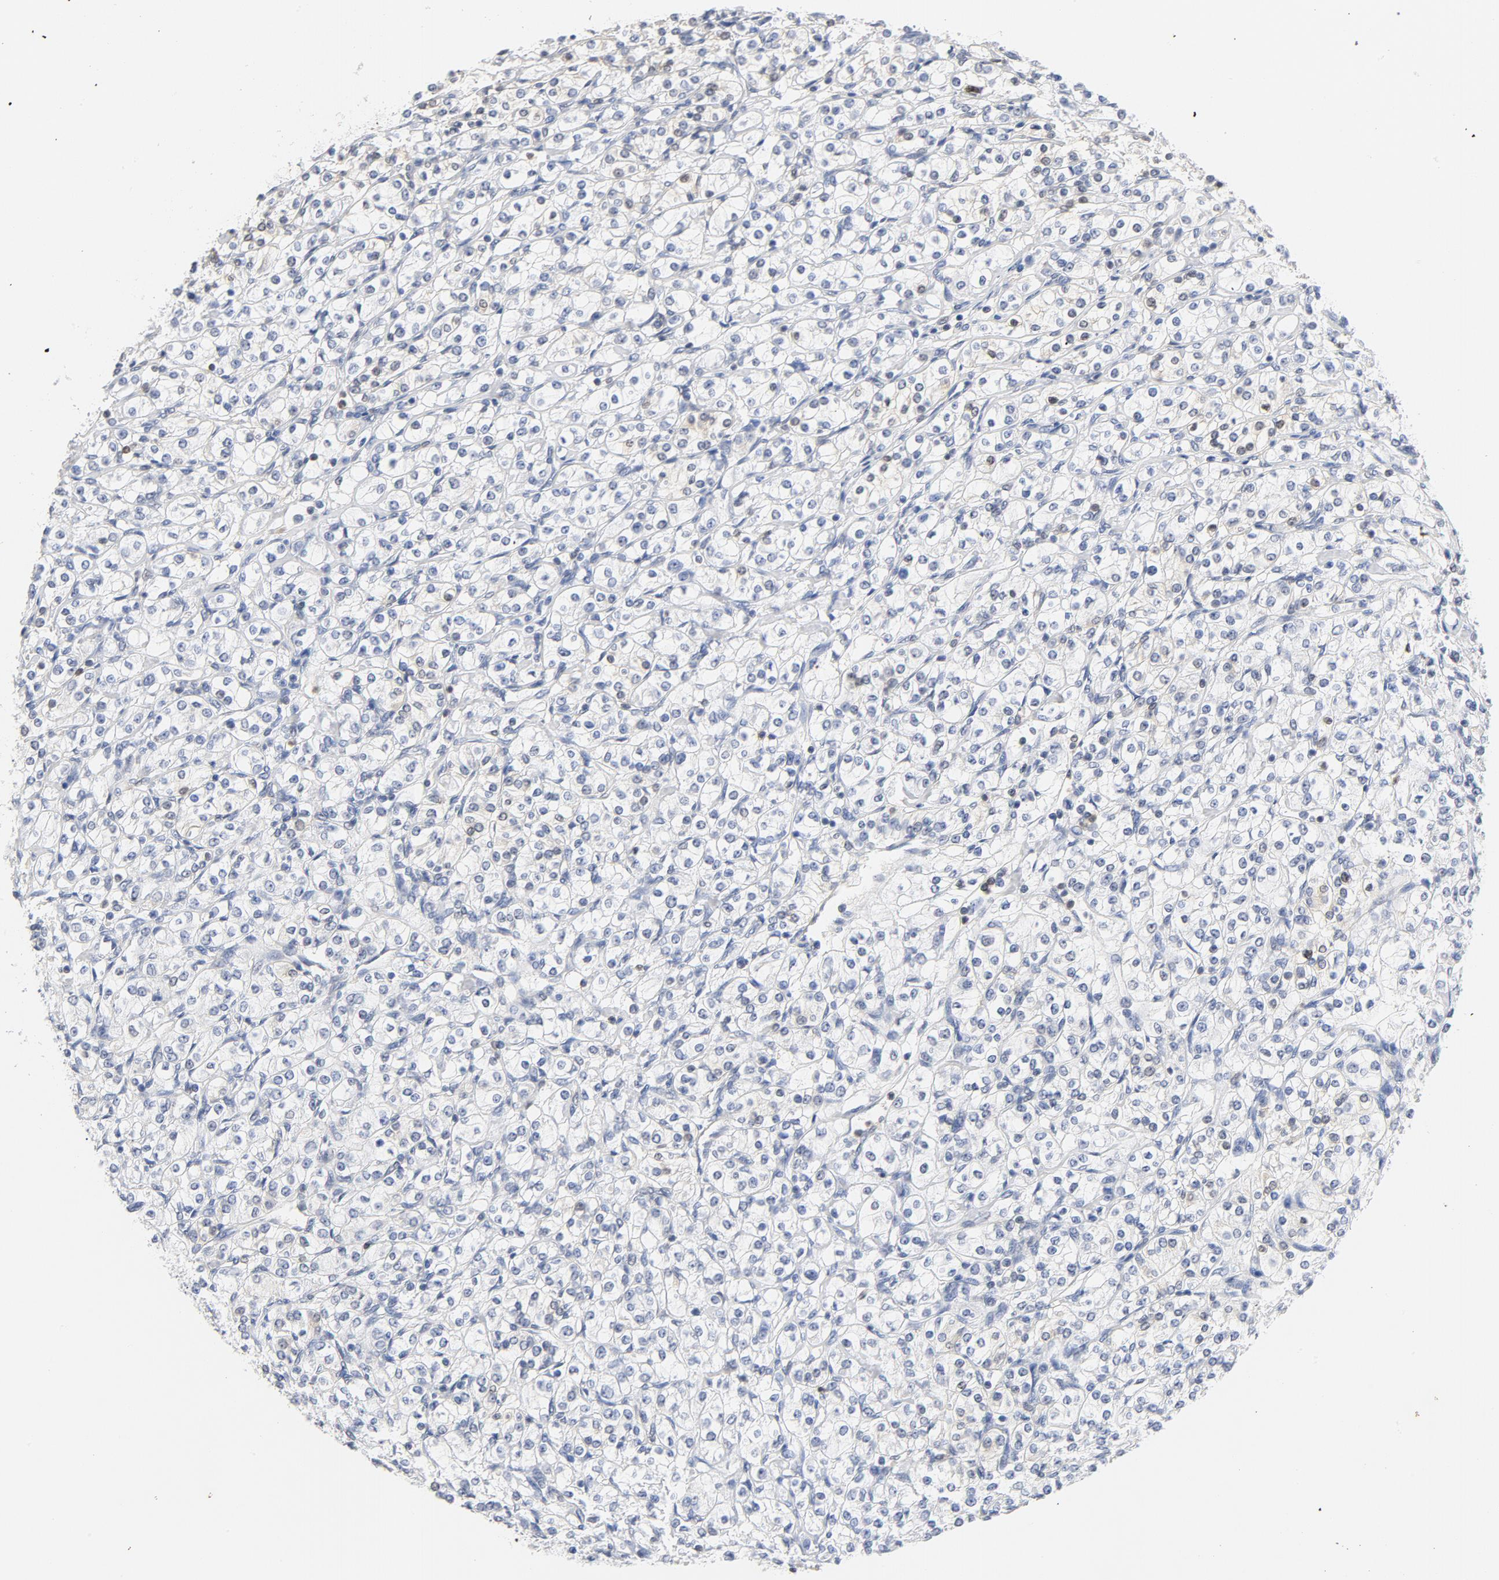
{"staining": {"intensity": "weak", "quantity": "<25%", "location": "nuclear"}, "tissue": "renal cancer", "cell_type": "Tumor cells", "image_type": "cancer", "snomed": [{"axis": "morphology", "description": "Adenocarcinoma, NOS"}, {"axis": "topography", "description": "Kidney"}], "caption": "DAB immunohistochemical staining of human renal adenocarcinoma demonstrates no significant expression in tumor cells.", "gene": "CDKN1B", "patient": {"sex": "male", "age": 77}}